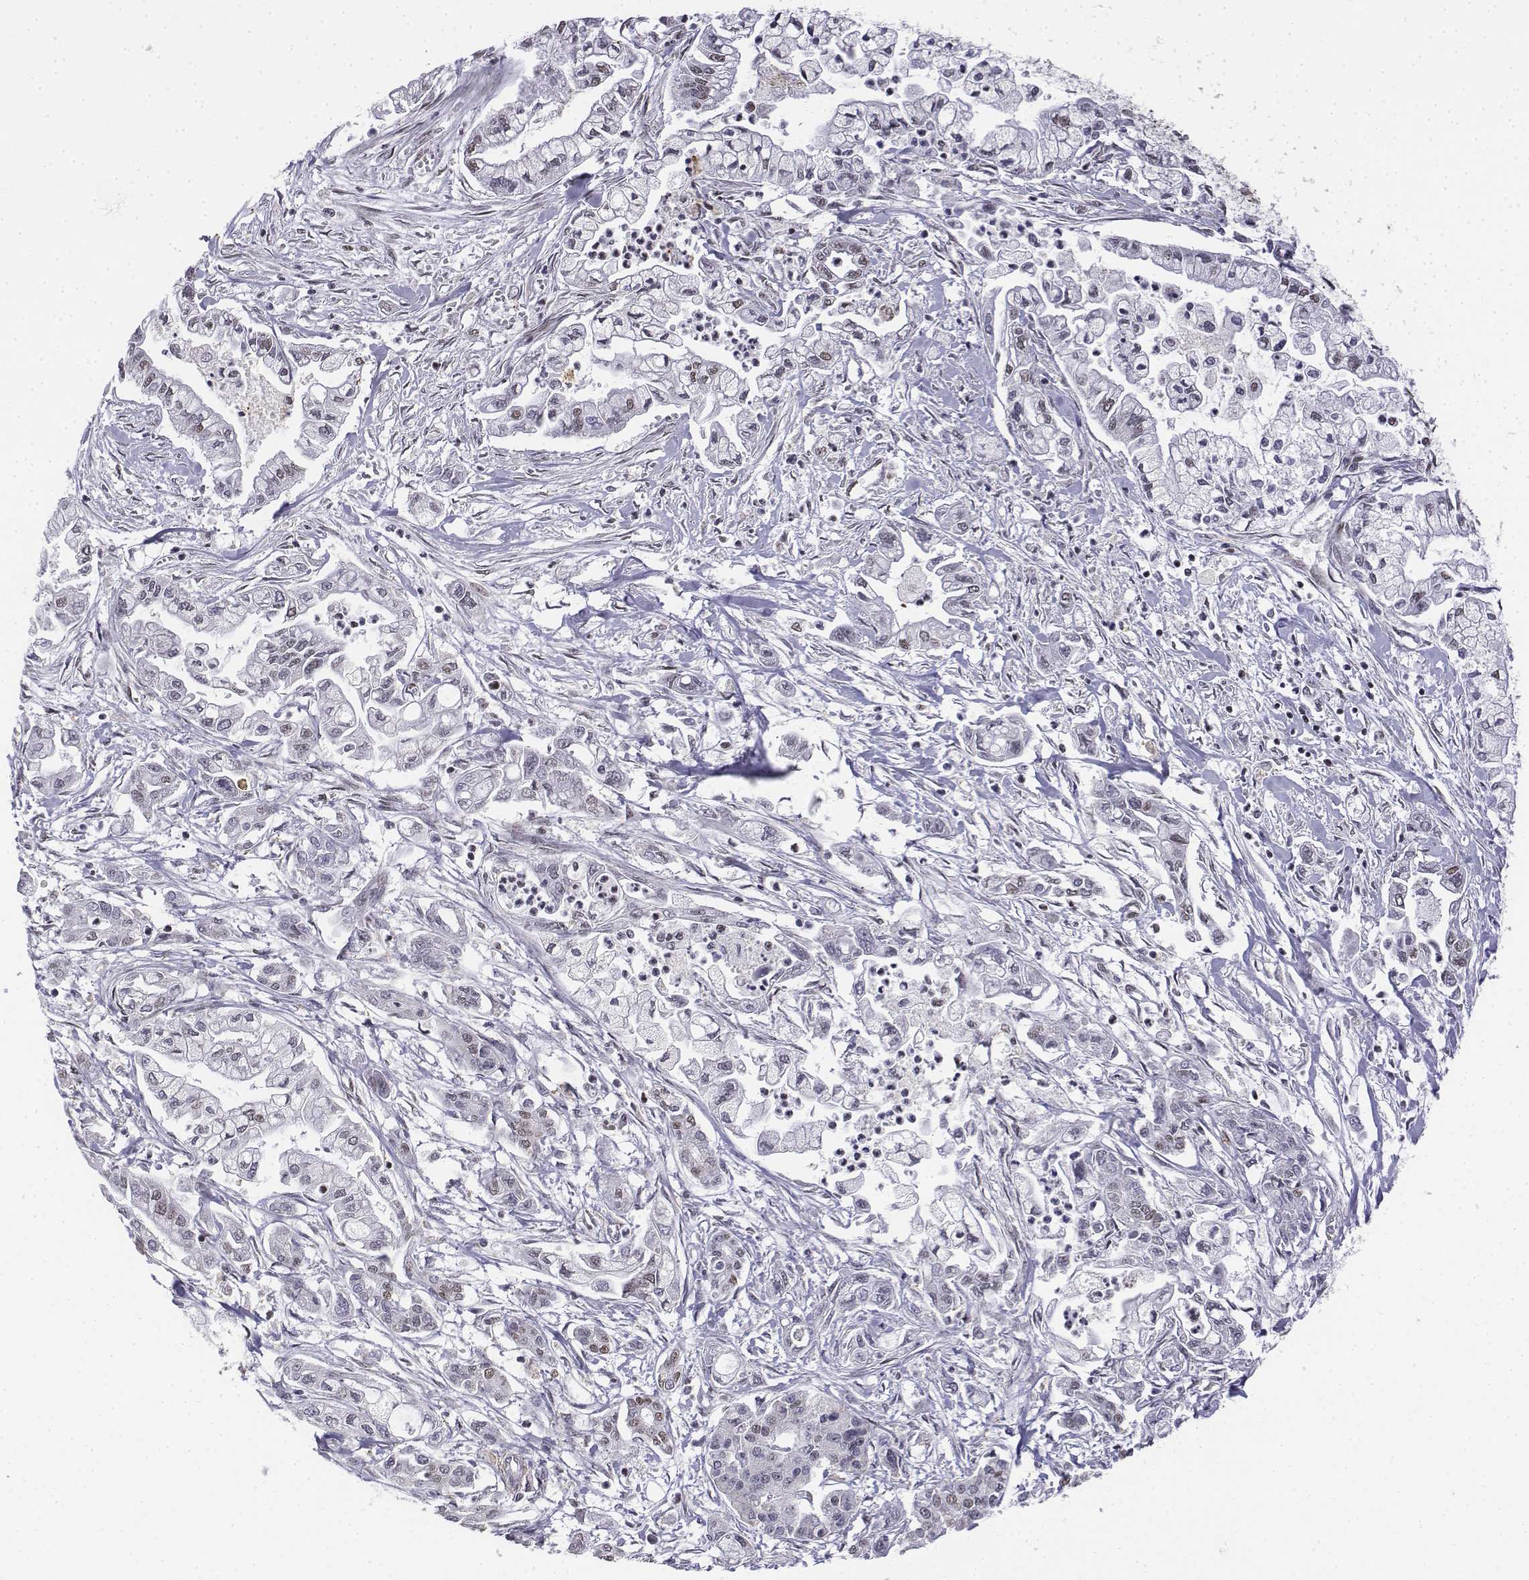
{"staining": {"intensity": "weak", "quantity": "<25%", "location": "nuclear"}, "tissue": "pancreatic cancer", "cell_type": "Tumor cells", "image_type": "cancer", "snomed": [{"axis": "morphology", "description": "Adenocarcinoma, NOS"}, {"axis": "topography", "description": "Pancreas"}], "caption": "This is an immunohistochemistry (IHC) image of pancreatic cancer. There is no expression in tumor cells.", "gene": "SETD1A", "patient": {"sex": "male", "age": 54}}